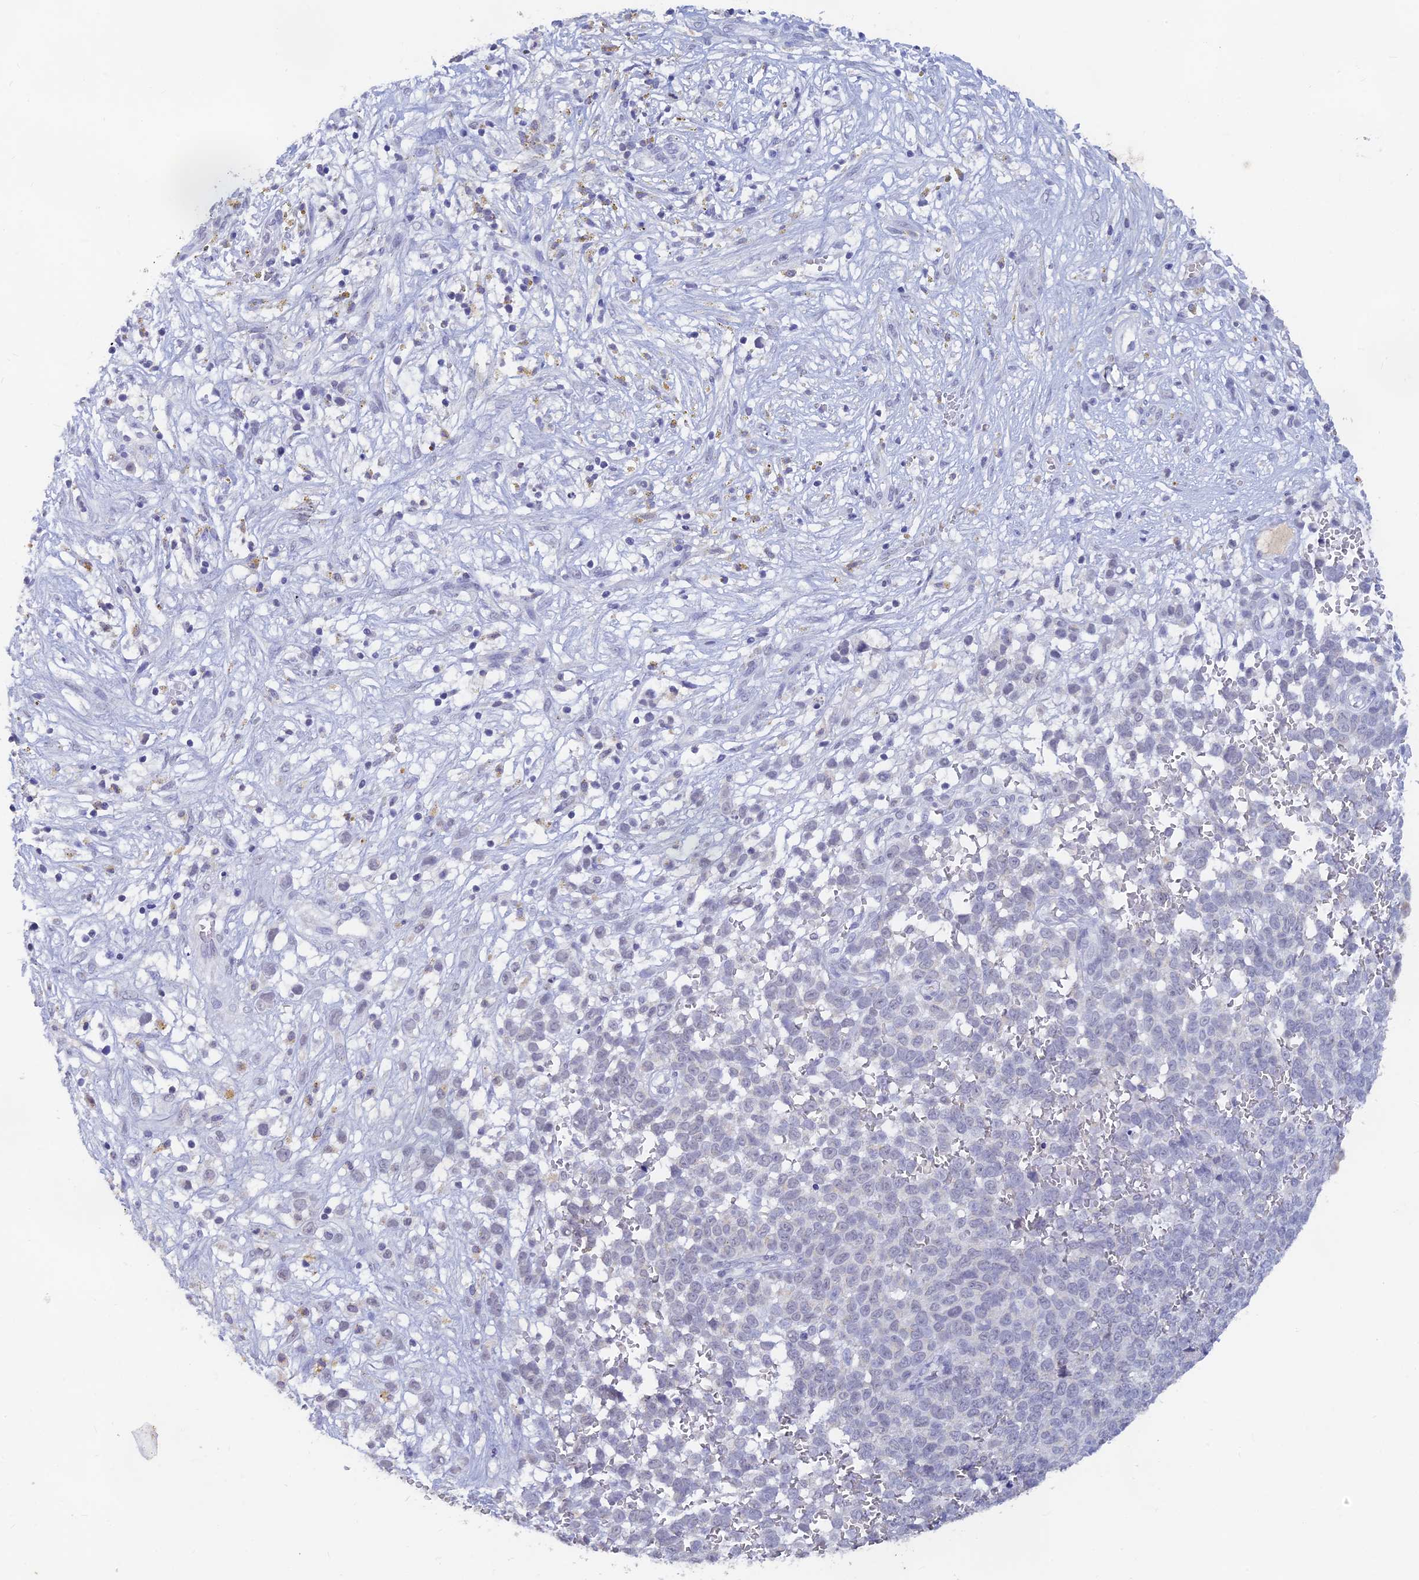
{"staining": {"intensity": "negative", "quantity": "none", "location": "none"}, "tissue": "melanoma", "cell_type": "Tumor cells", "image_type": "cancer", "snomed": [{"axis": "morphology", "description": "Malignant melanoma, NOS"}, {"axis": "topography", "description": "Nose, NOS"}], "caption": "A micrograph of human malignant melanoma is negative for staining in tumor cells.", "gene": "LRIF1", "patient": {"sex": "female", "age": 48}}